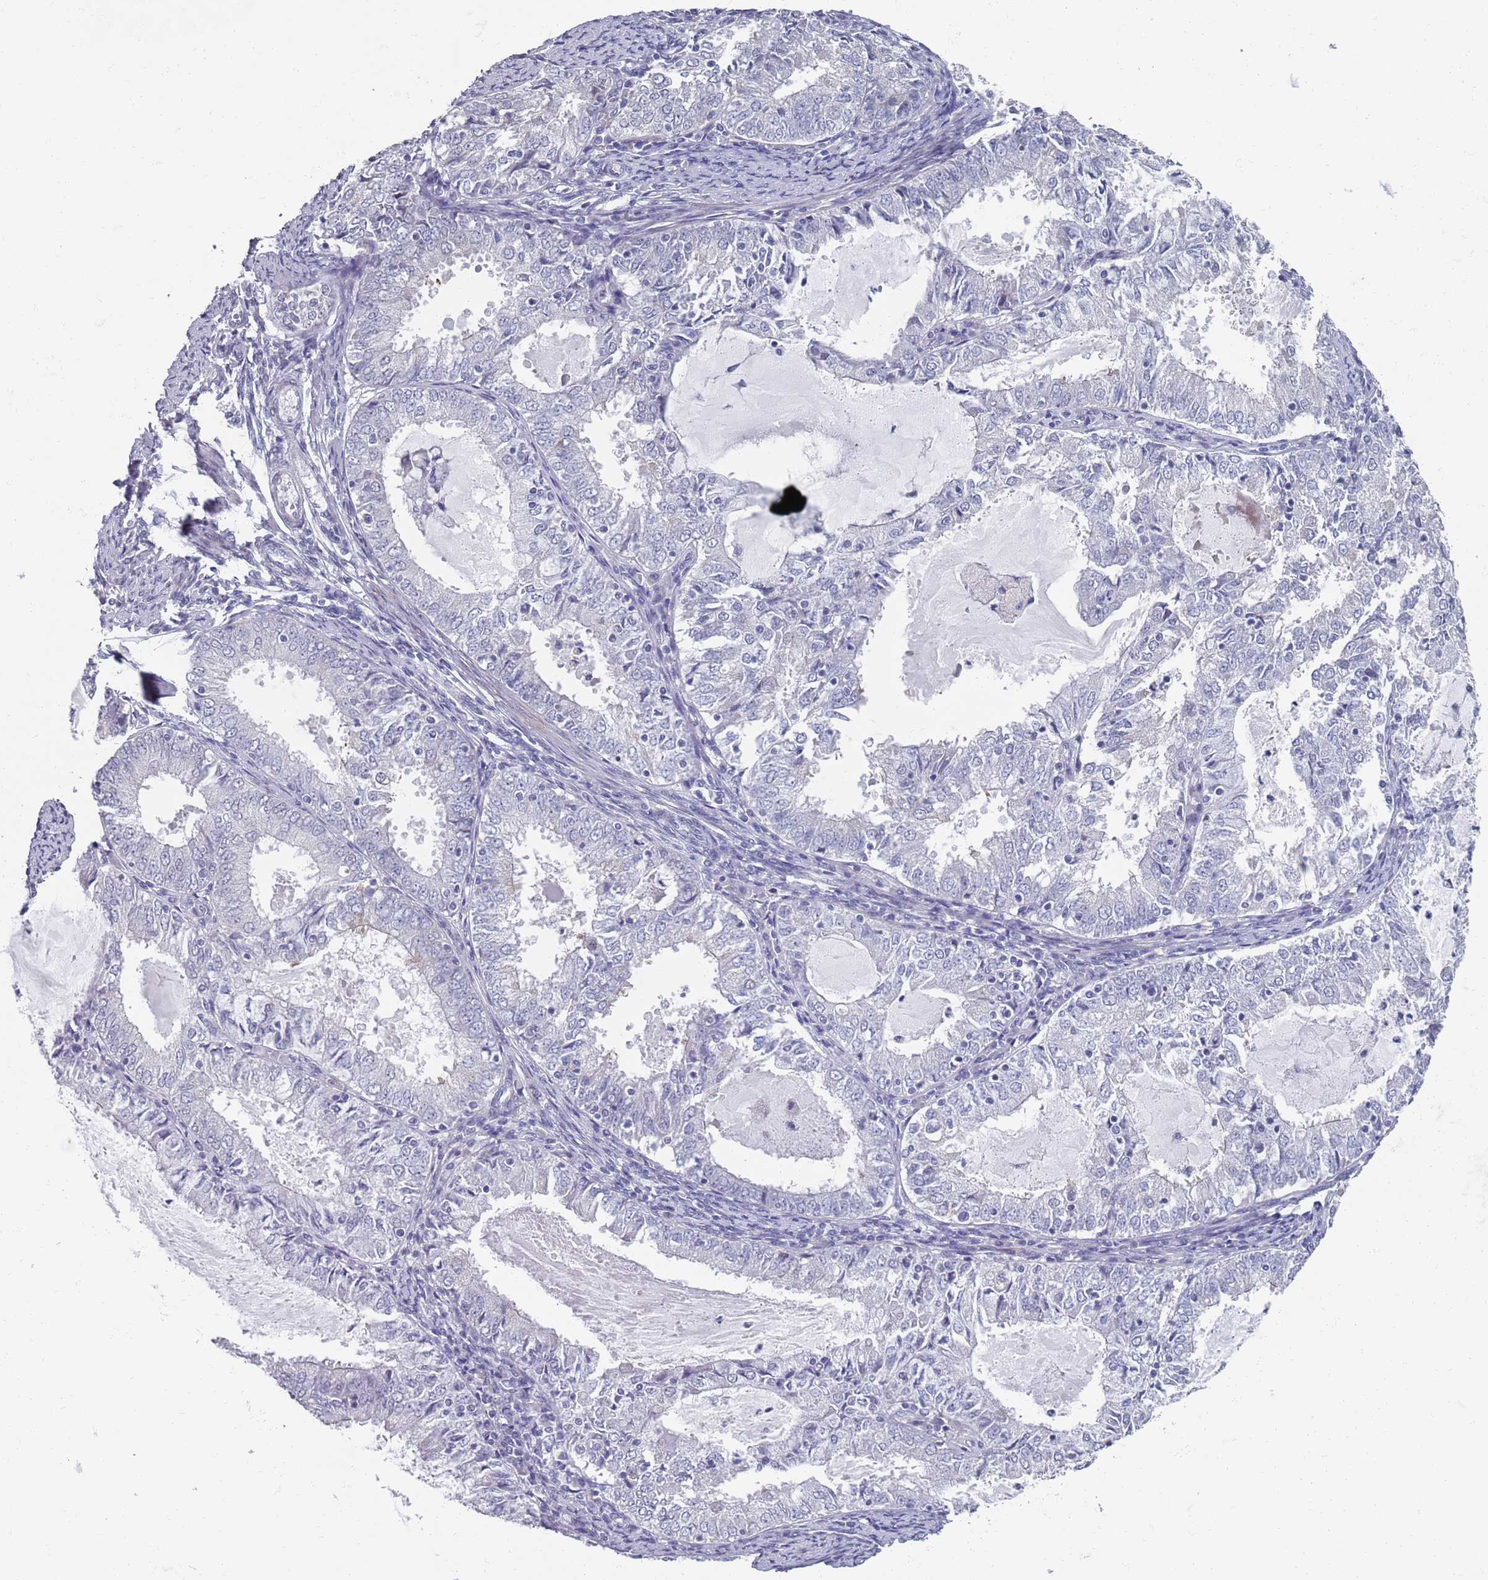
{"staining": {"intensity": "negative", "quantity": "none", "location": "none"}, "tissue": "endometrial cancer", "cell_type": "Tumor cells", "image_type": "cancer", "snomed": [{"axis": "morphology", "description": "Adenocarcinoma, NOS"}, {"axis": "topography", "description": "Endometrium"}], "caption": "Endometrial cancer (adenocarcinoma) was stained to show a protein in brown. There is no significant expression in tumor cells.", "gene": "SAMD1", "patient": {"sex": "female", "age": 57}}